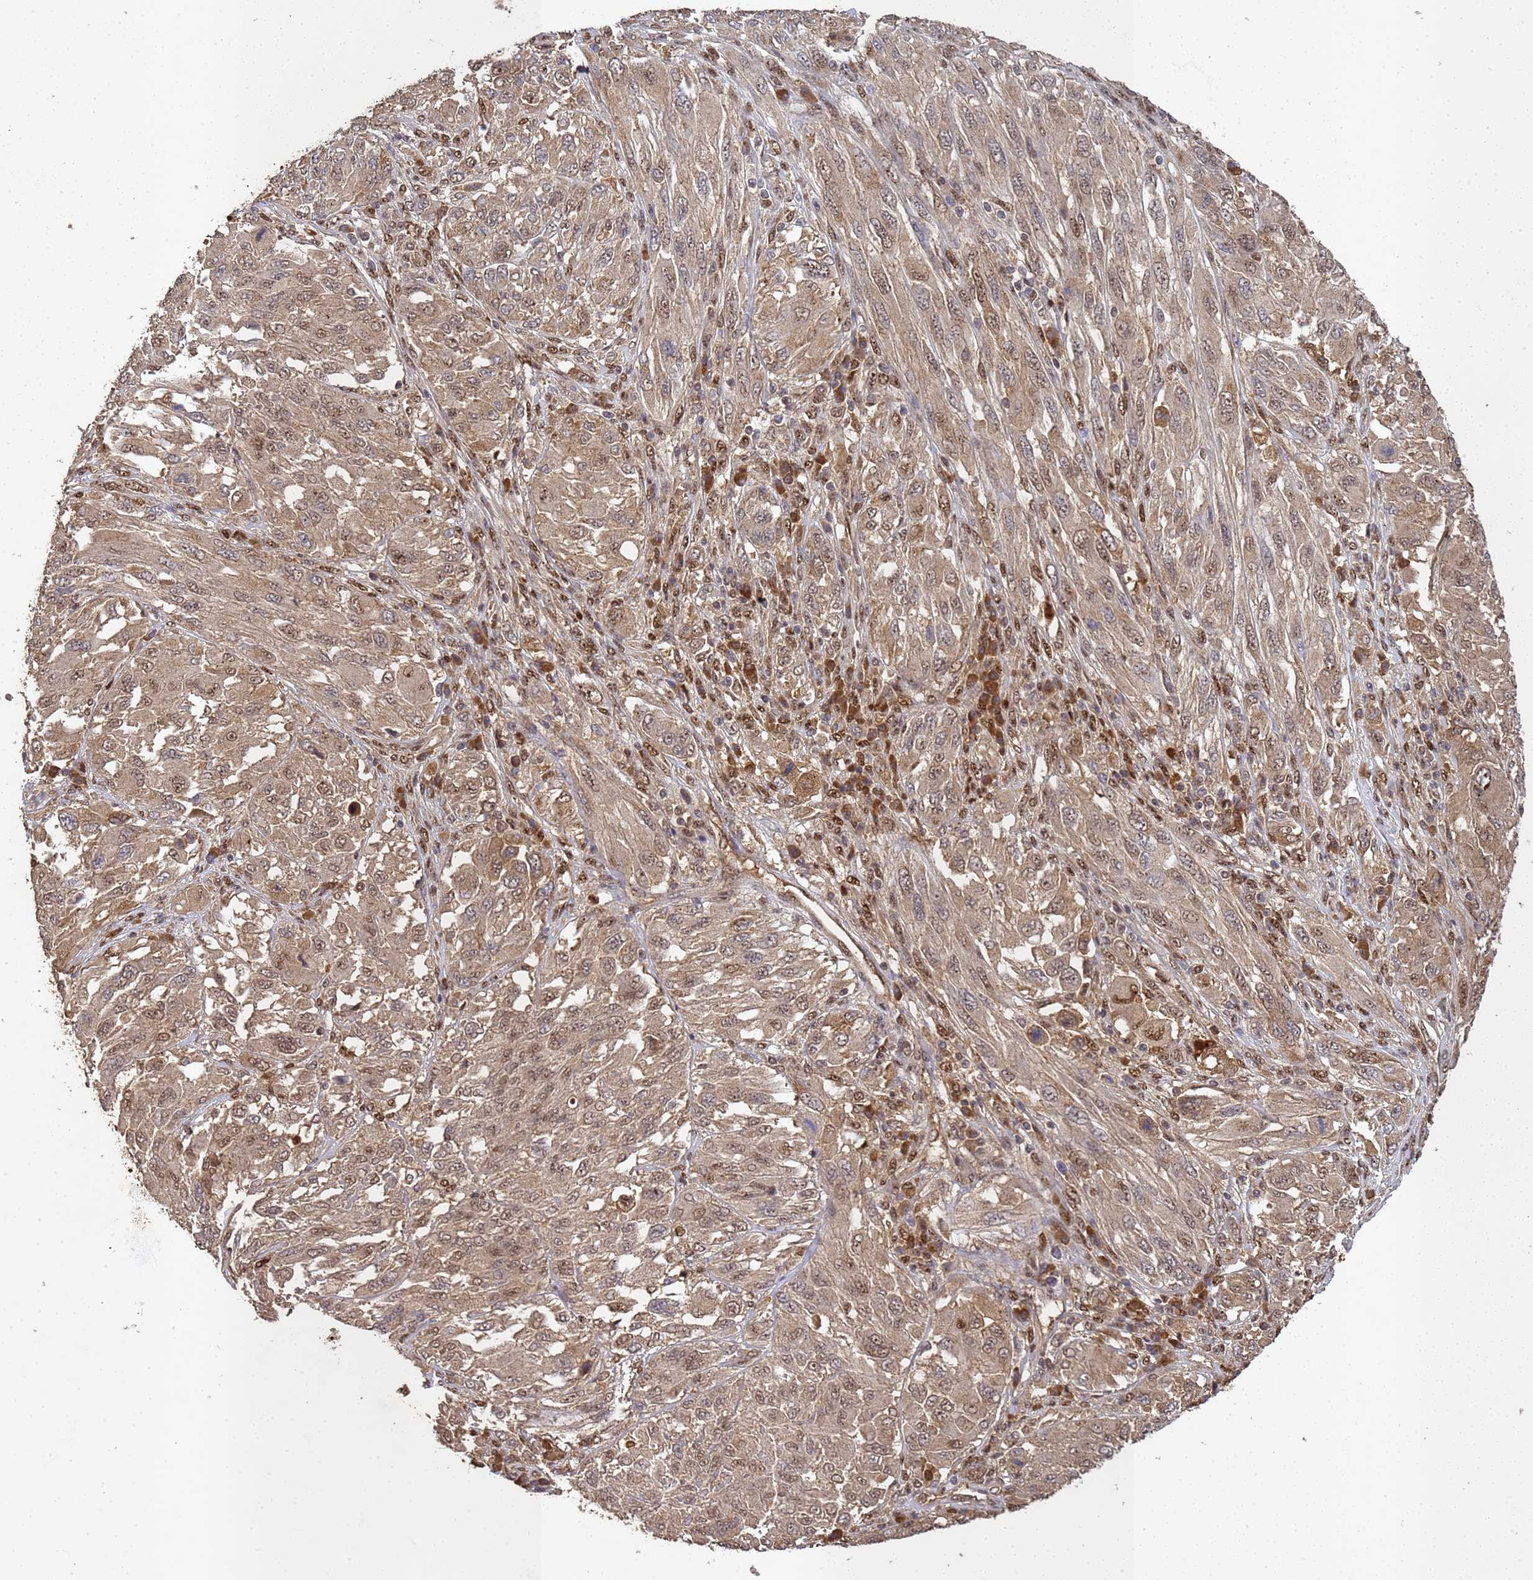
{"staining": {"intensity": "weak", "quantity": ">75%", "location": "cytoplasmic/membranous,nuclear"}, "tissue": "melanoma", "cell_type": "Tumor cells", "image_type": "cancer", "snomed": [{"axis": "morphology", "description": "Malignant melanoma, NOS"}, {"axis": "topography", "description": "Skin"}], "caption": "Tumor cells exhibit low levels of weak cytoplasmic/membranous and nuclear positivity in approximately >75% of cells in melanoma.", "gene": "SECISBP2", "patient": {"sex": "female", "age": 91}}